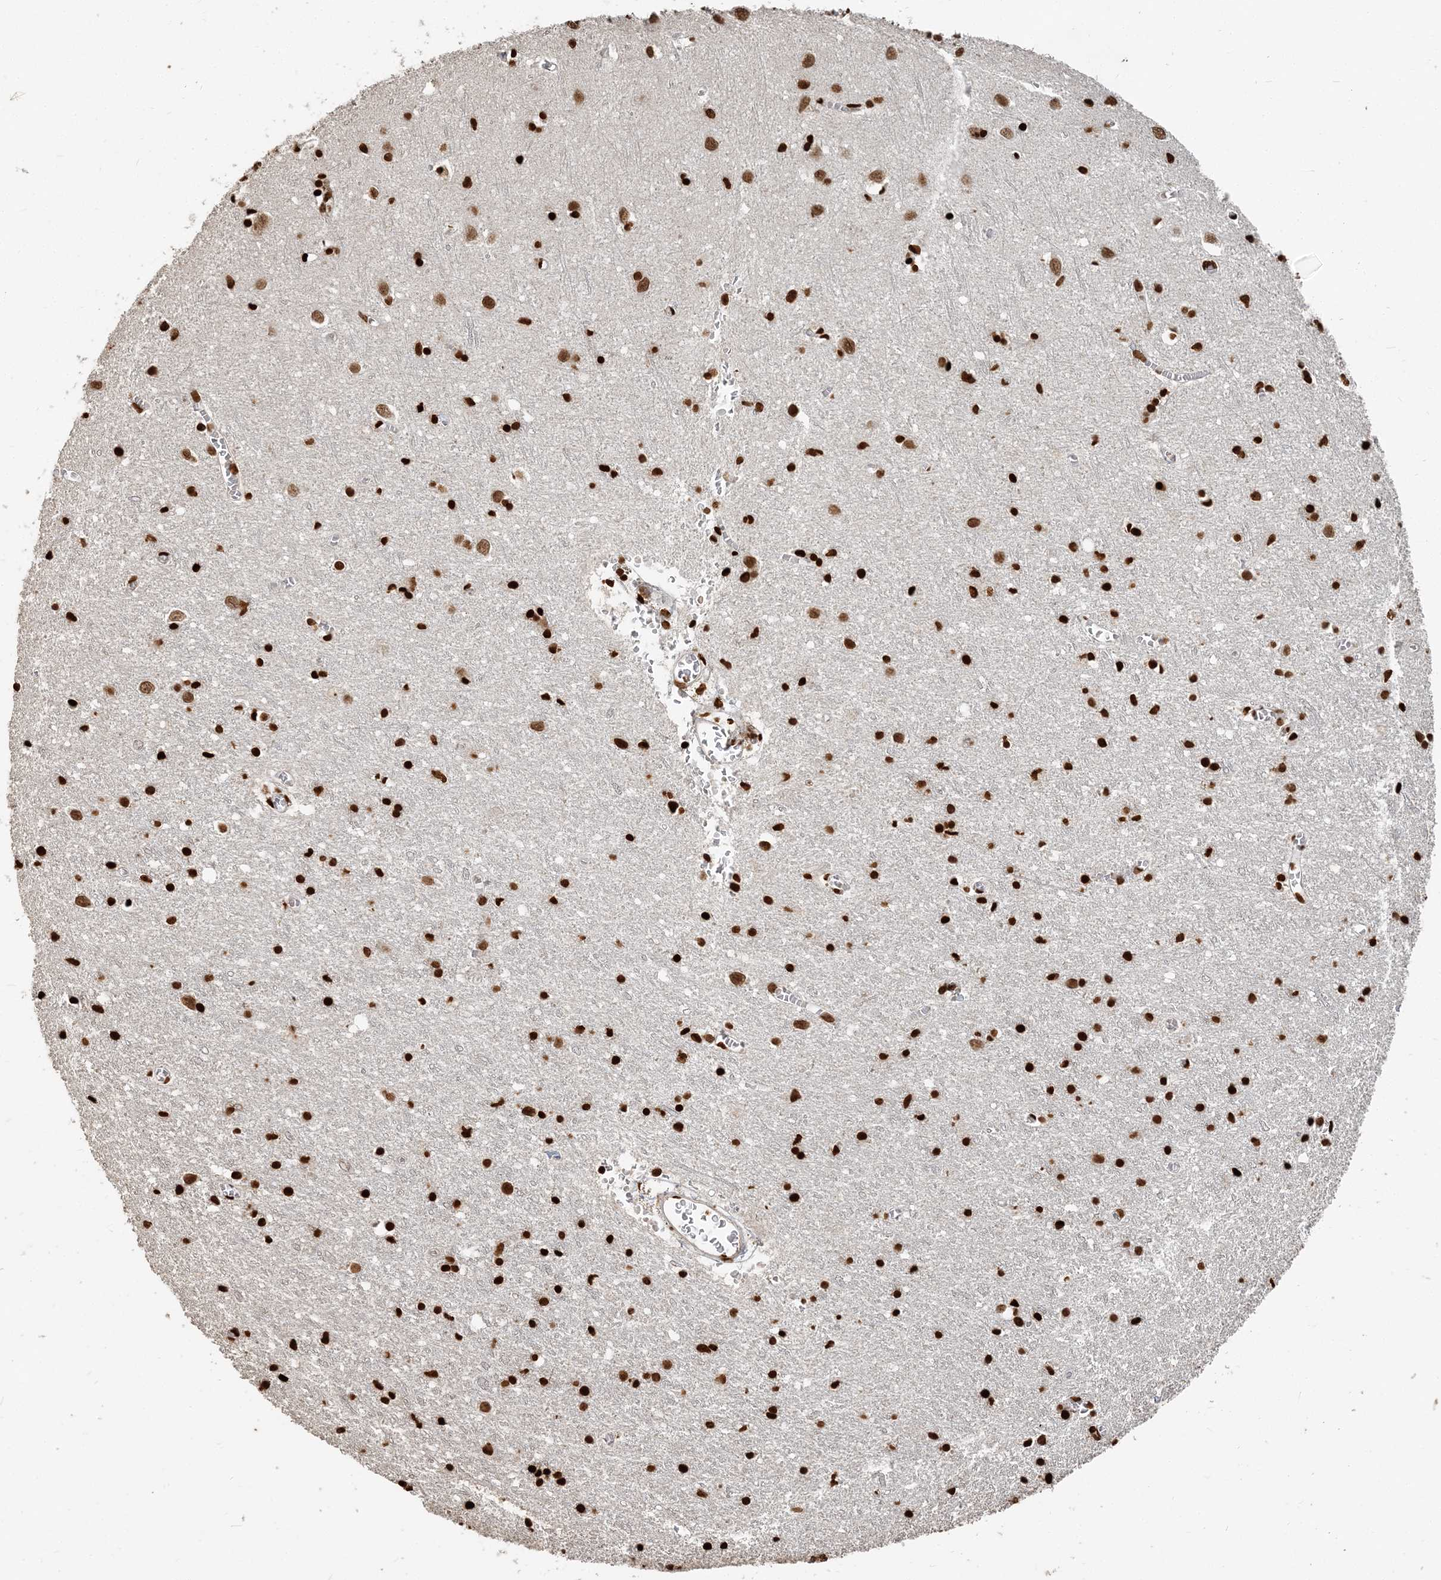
{"staining": {"intensity": "strong", "quantity": ">75%", "location": "nuclear"}, "tissue": "cerebral cortex", "cell_type": "Endothelial cells", "image_type": "normal", "snomed": [{"axis": "morphology", "description": "Normal tissue, NOS"}, {"axis": "topography", "description": "Cerebral cortex"}], "caption": "Cerebral cortex stained with a brown dye displays strong nuclear positive expression in approximately >75% of endothelial cells.", "gene": "H3", "patient": {"sex": "female", "age": 64}}